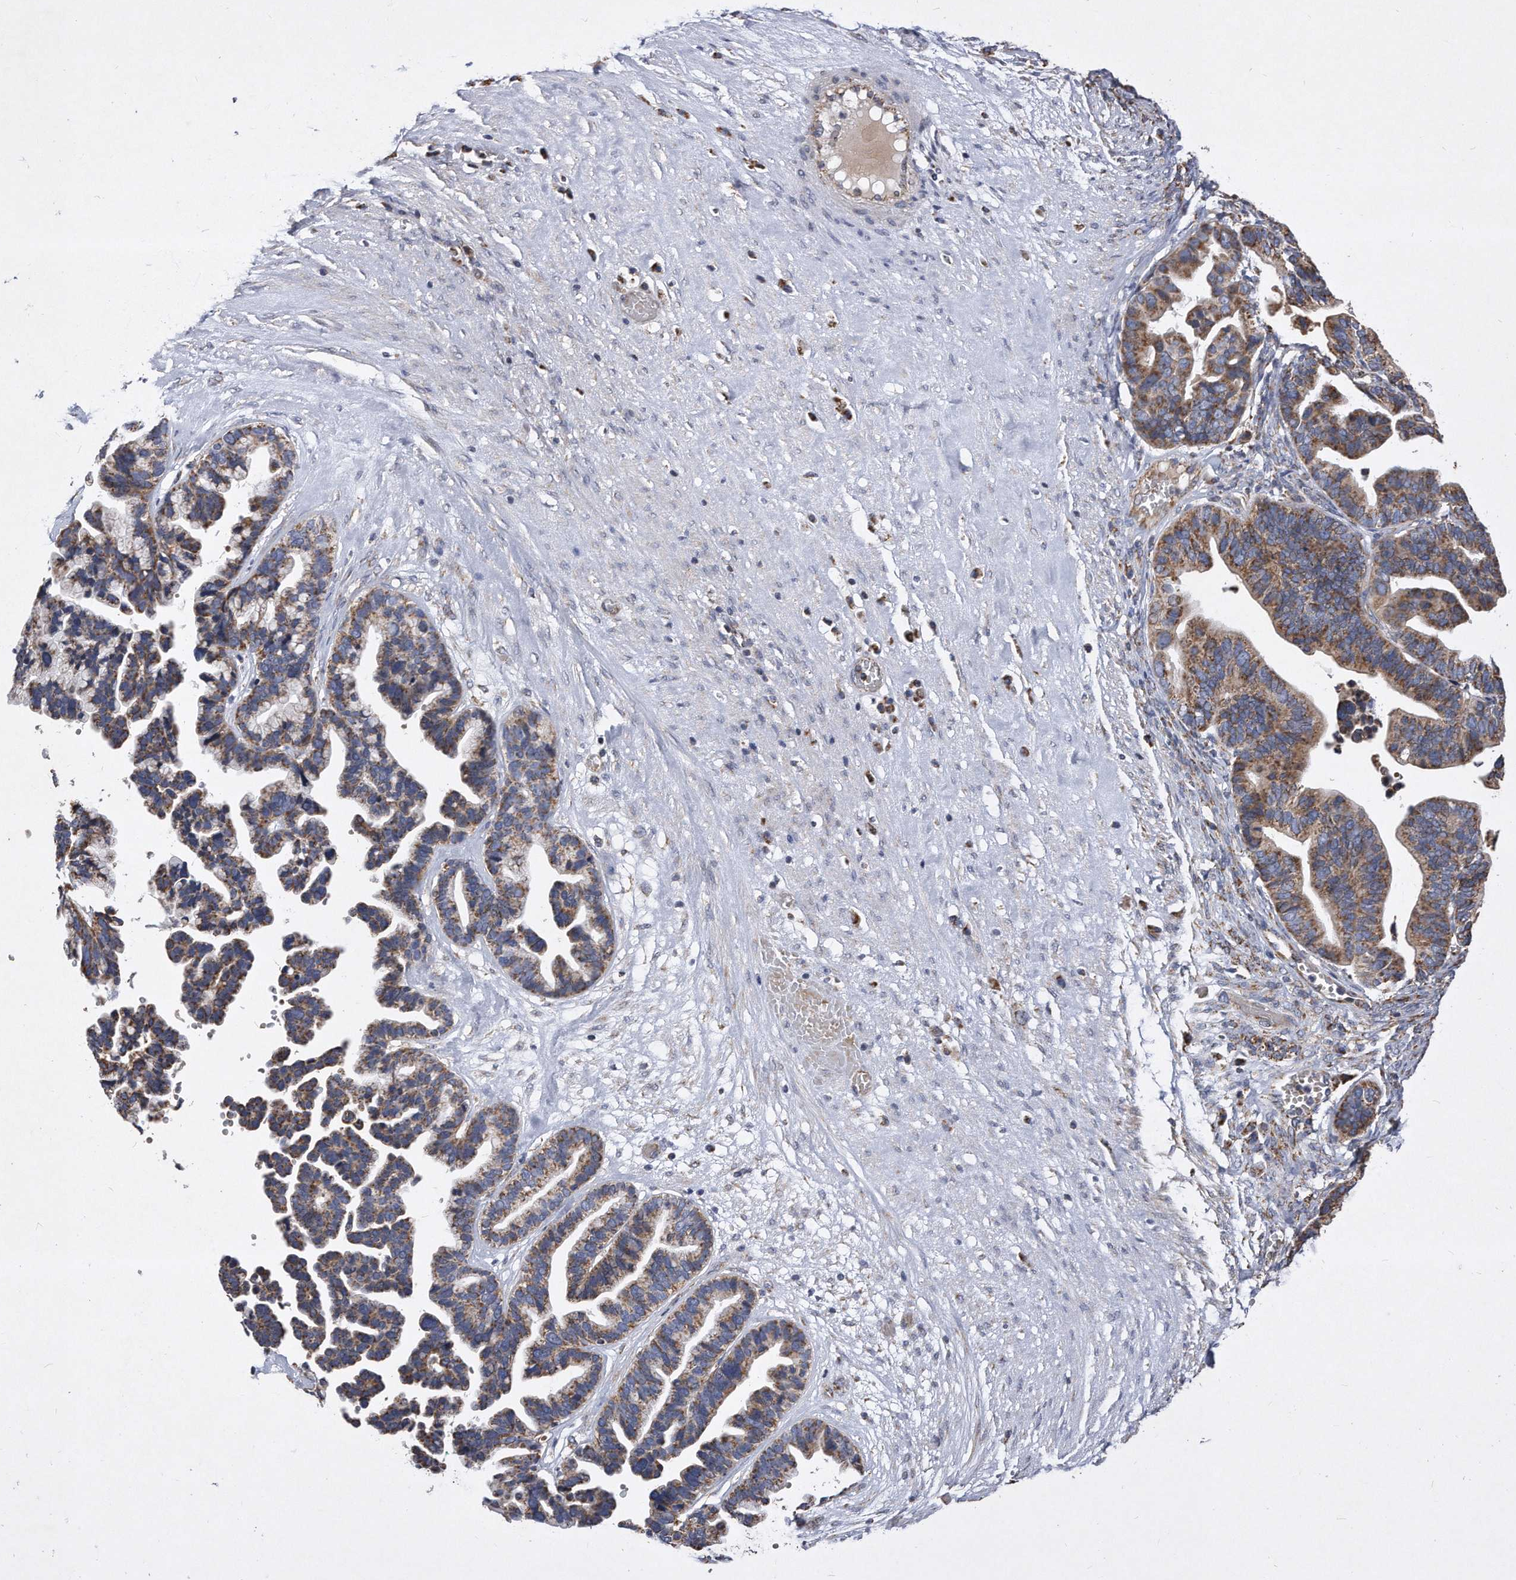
{"staining": {"intensity": "moderate", "quantity": ">75%", "location": "cytoplasmic/membranous"}, "tissue": "ovarian cancer", "cell_type": "Tumor cells", "image_type": "cancer", "snomed": [{"axis": "morphology", "description": "Cystadenocarcinoma, serous, NOS"}, {"axis": "topography", "description": "Ovary"}], "caption": "High-magnification brightfield microscopy of ovarian cancer (serous cystadenocarcinoma) stained with DAB (3,3'-diaminobenzidine) (brown) and counterstained with hematoxylin (blue). tumor cells exhibit moderate cytoplasmic/membranous positivity is appreciated in approximately>75% of cells. The protein of interest is shown in brown color, while the nuclei are stained blue.", "gene": "PPP5C", "patient": {"sex": "female", "age": 56}}